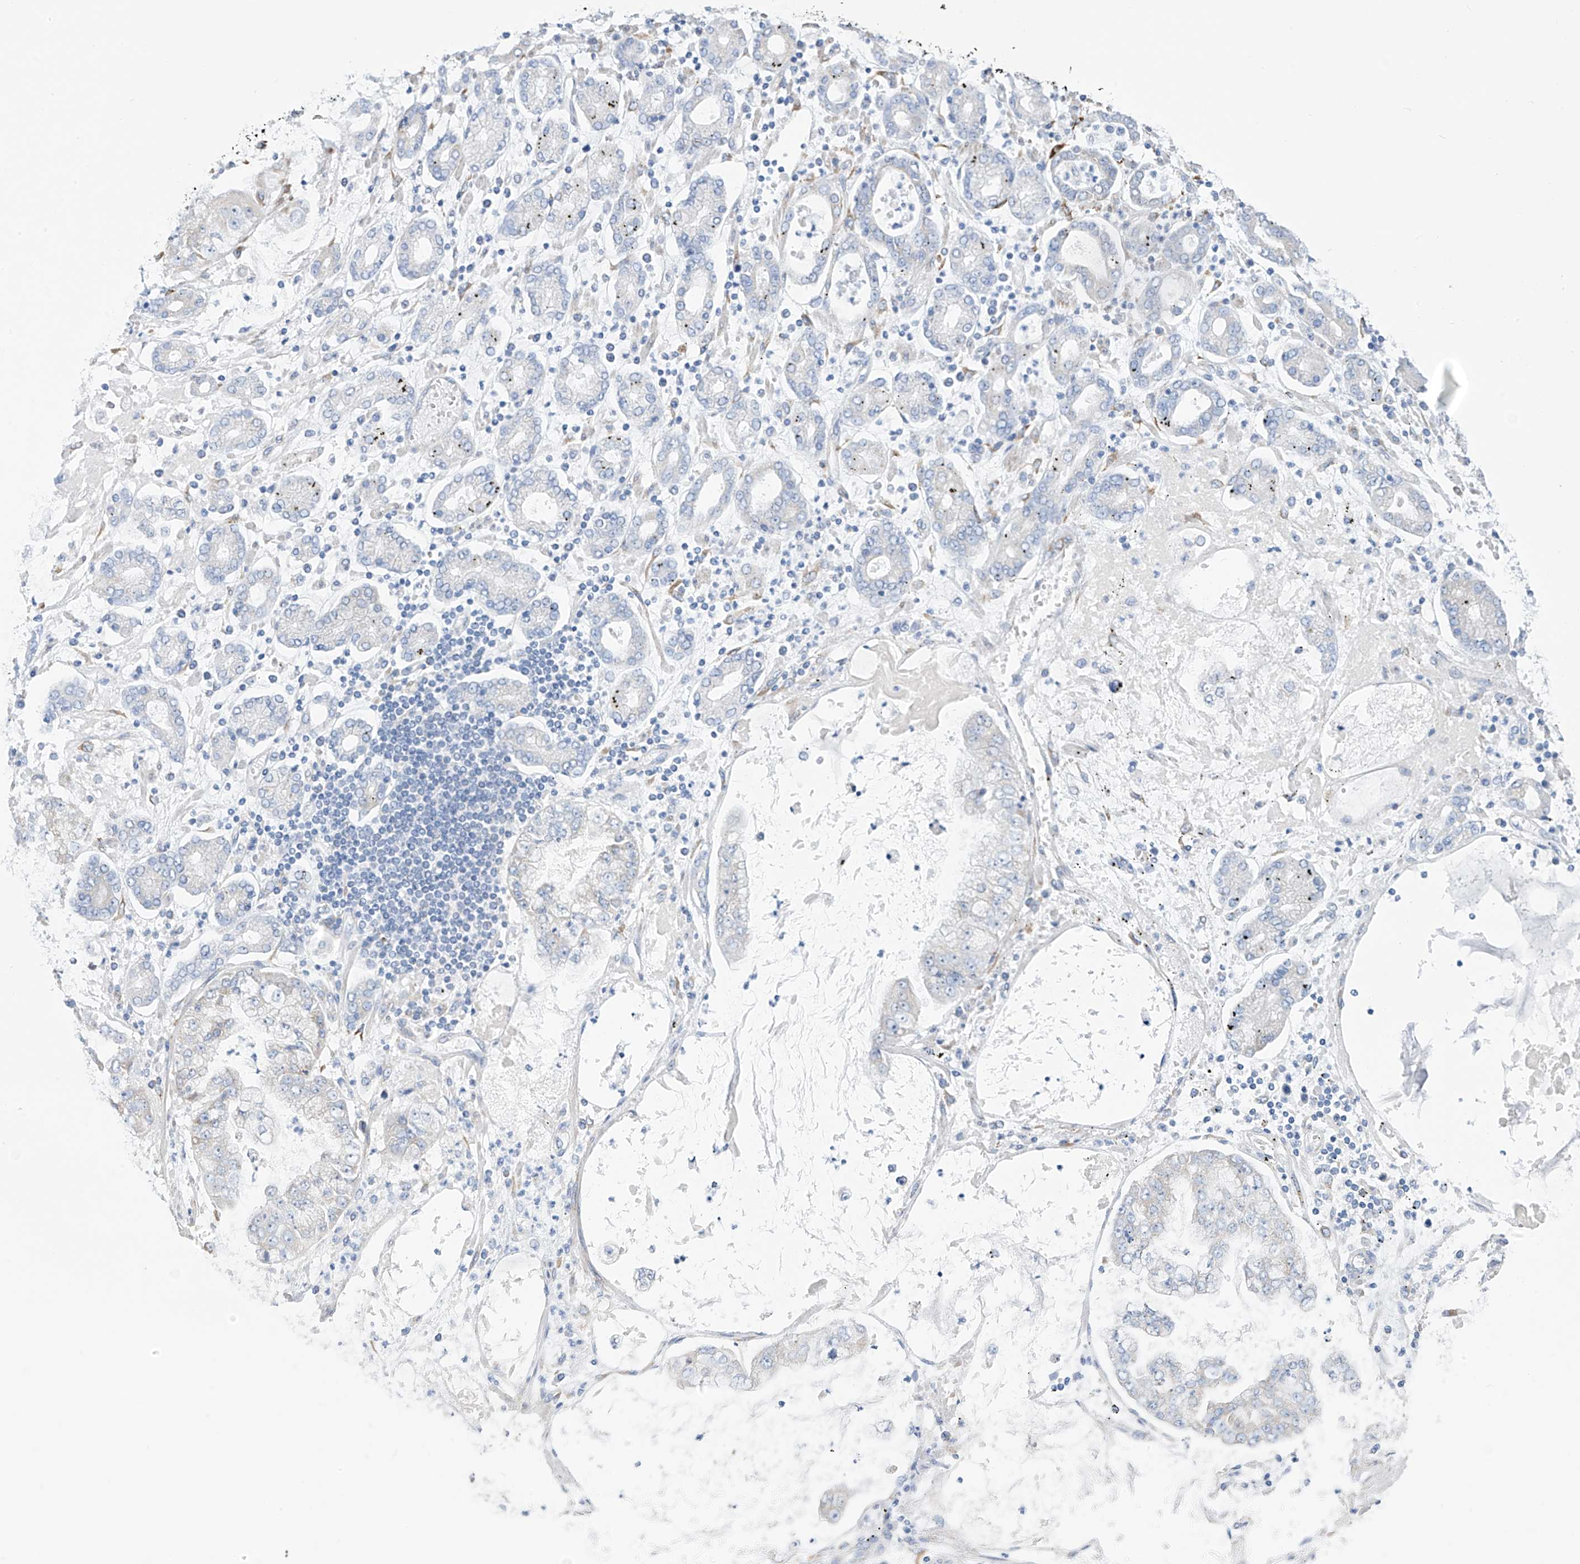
{"staining": {"intensity": "negative", "quantity": "none", "location": "none"}, "tissue": "stomach cancer", "cell_type": "Tumor cells", "image_type": "cancer", "snomed": [{"axis": "morphology", "description": "Adenocarcinoma, NOS"}, {"axis": "topography", "description": "Stomach"}], "caption": "A high-resolution micrograph shows IHC staining of stomach cancer, which shows no significant staining in tumor cells.", "gene": "RCN2", "patient": {"sex": "male", "age": 76}}